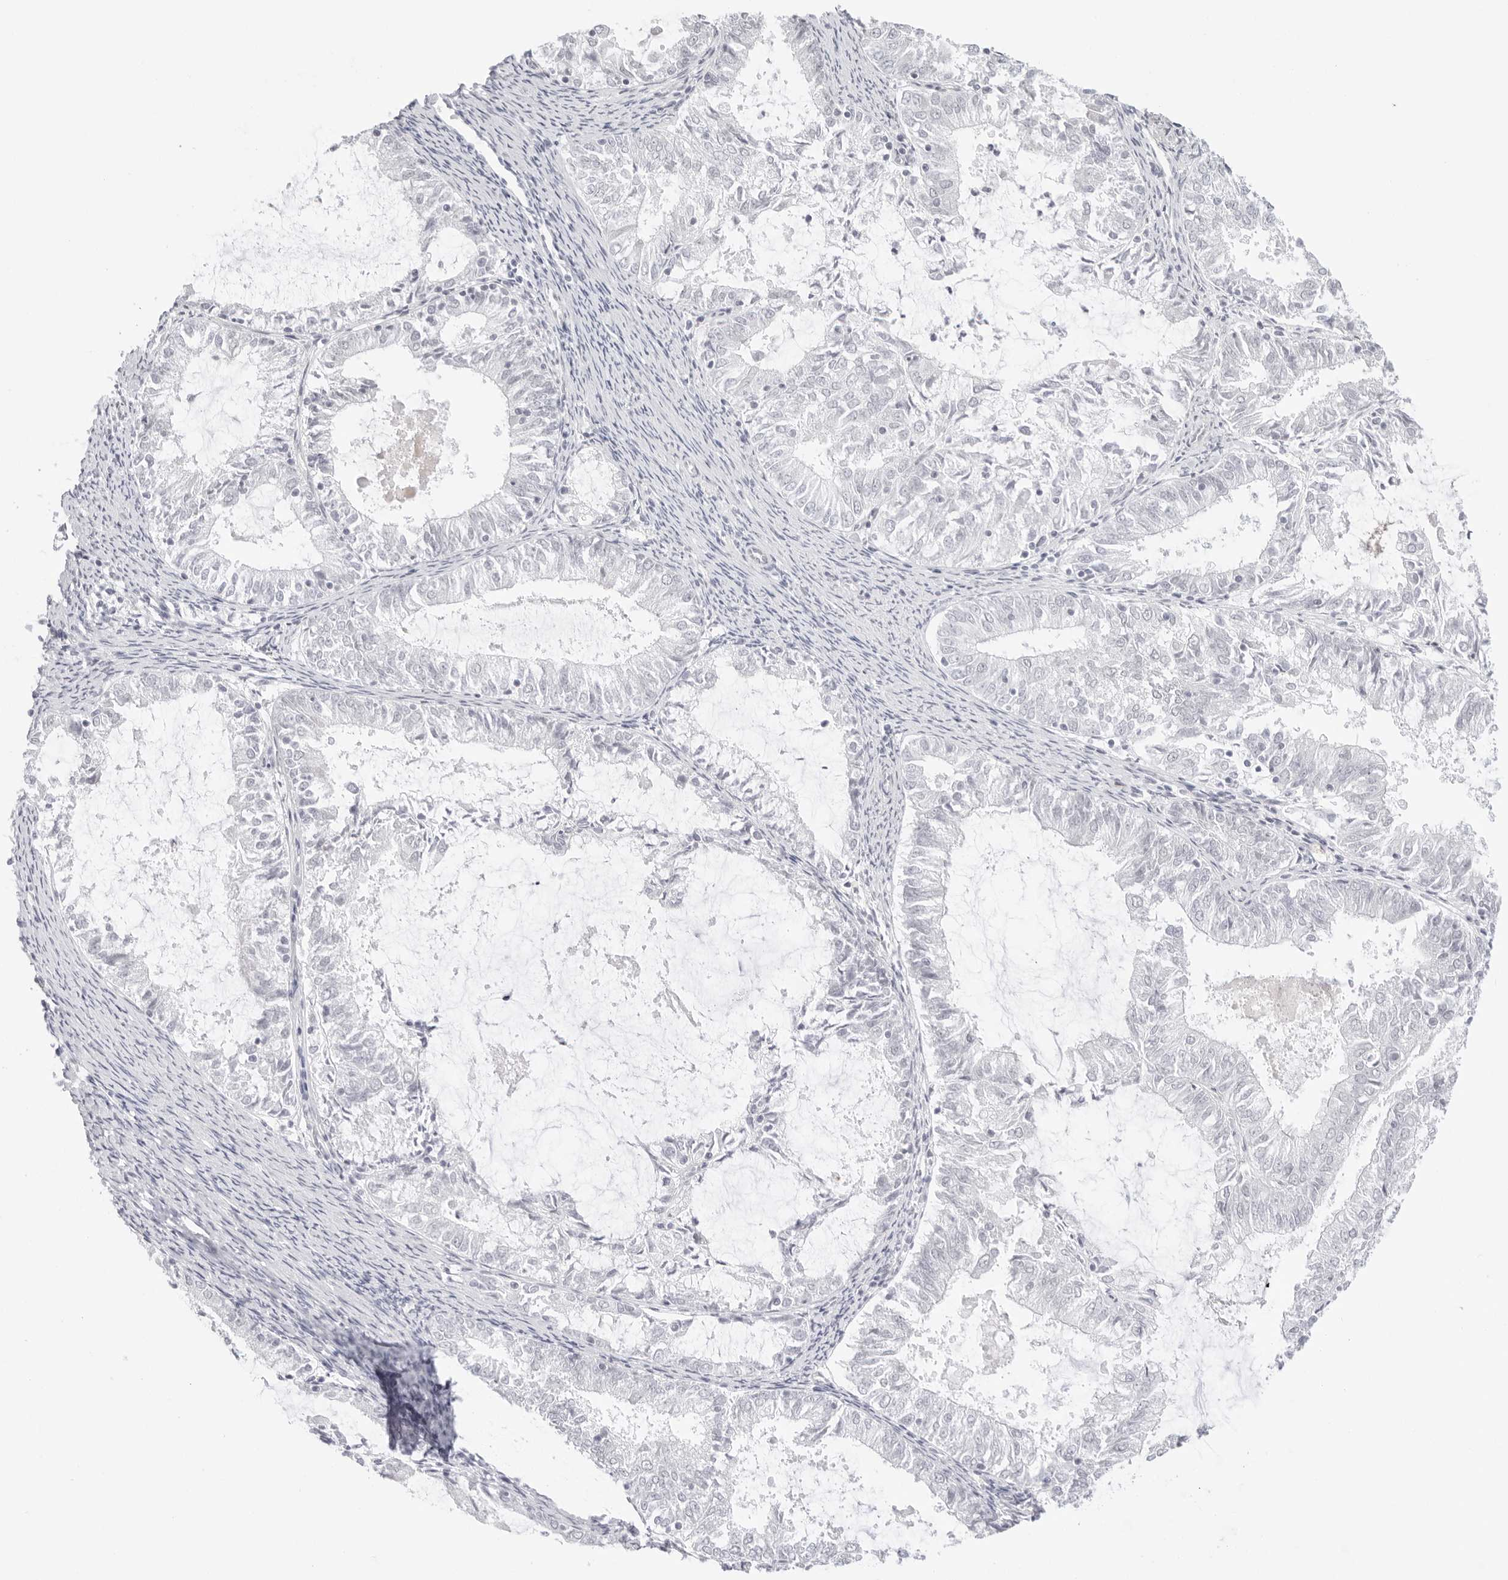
{"staining": {"intensity": "negative", "quantity": "none", "location": "none"}, "tissue": "endometrial cancer", "cell_type": "Tumor cells", "image_type": "cancer", "snomed": [{"axis": "morphology", "description": "Adenocarcinoma, NOS"}, {"axis": "topography", "description": "Endometrium"}], "caption": "Micrograph shows no significant protein positivity in tumor cells of endometrial cancer. (Brightfield microscopy of DAB immunohistochemistry at high magnification).", "gene": "MED18", "patient": {"sex": "female", "age": 57}}